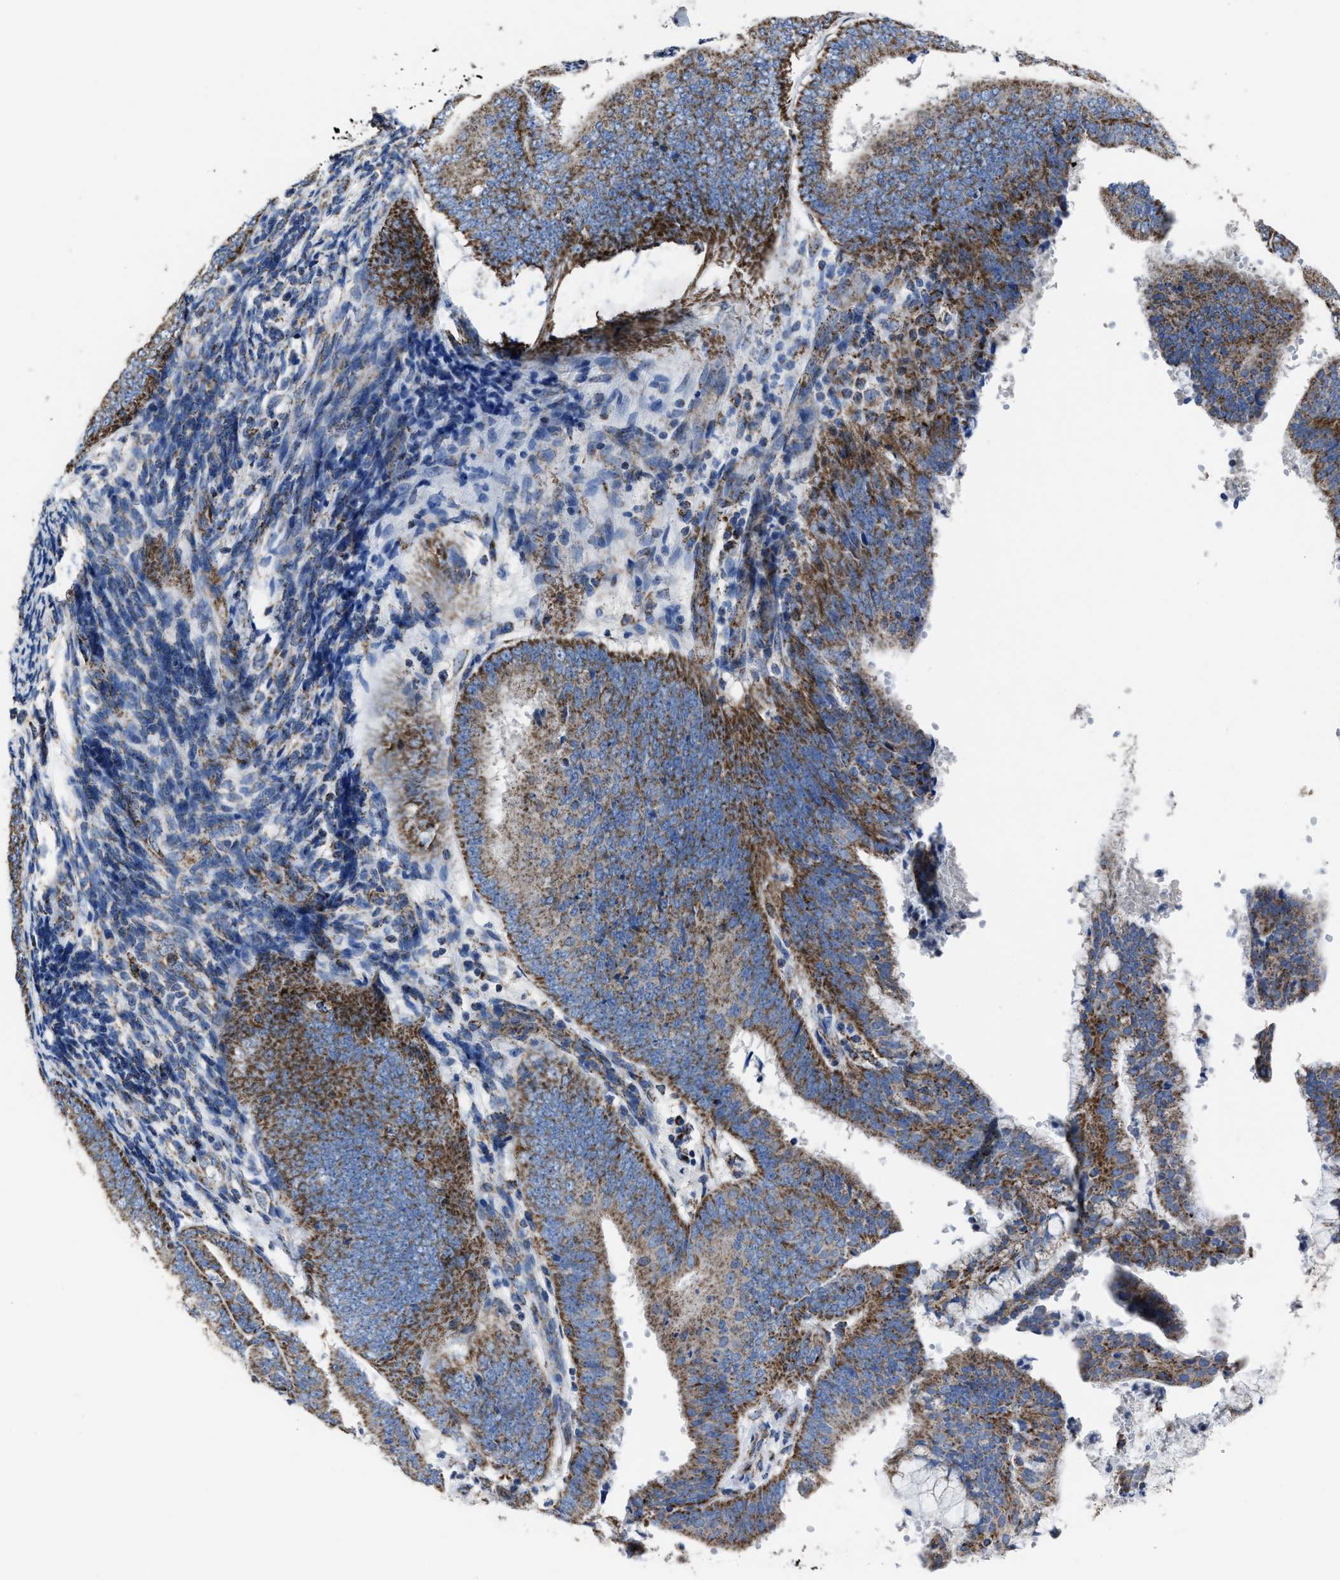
{"staining": {"intensity": "moderate", "quantity": ">75%", "location": "cytoplasmic/membranous"}, "tissue": "endometrial cancer", "cell_type": "Tumor cells", "image_type": "cancer", "snomed": [{"axis": "morphology", "description": "Adenocarcinoma, NOS"}, {"axis": "topography", "description": "Endometrium"}], "caption": "DAB immunohistochemical staining of endometrial cancer (adenocarcinoma) demonstrates moderate cytoplasmic/membranous protein staining in about >75% of tumor cells.", "gene": "NDUFV3", "patient": {"sex": "female", "age": 63}}